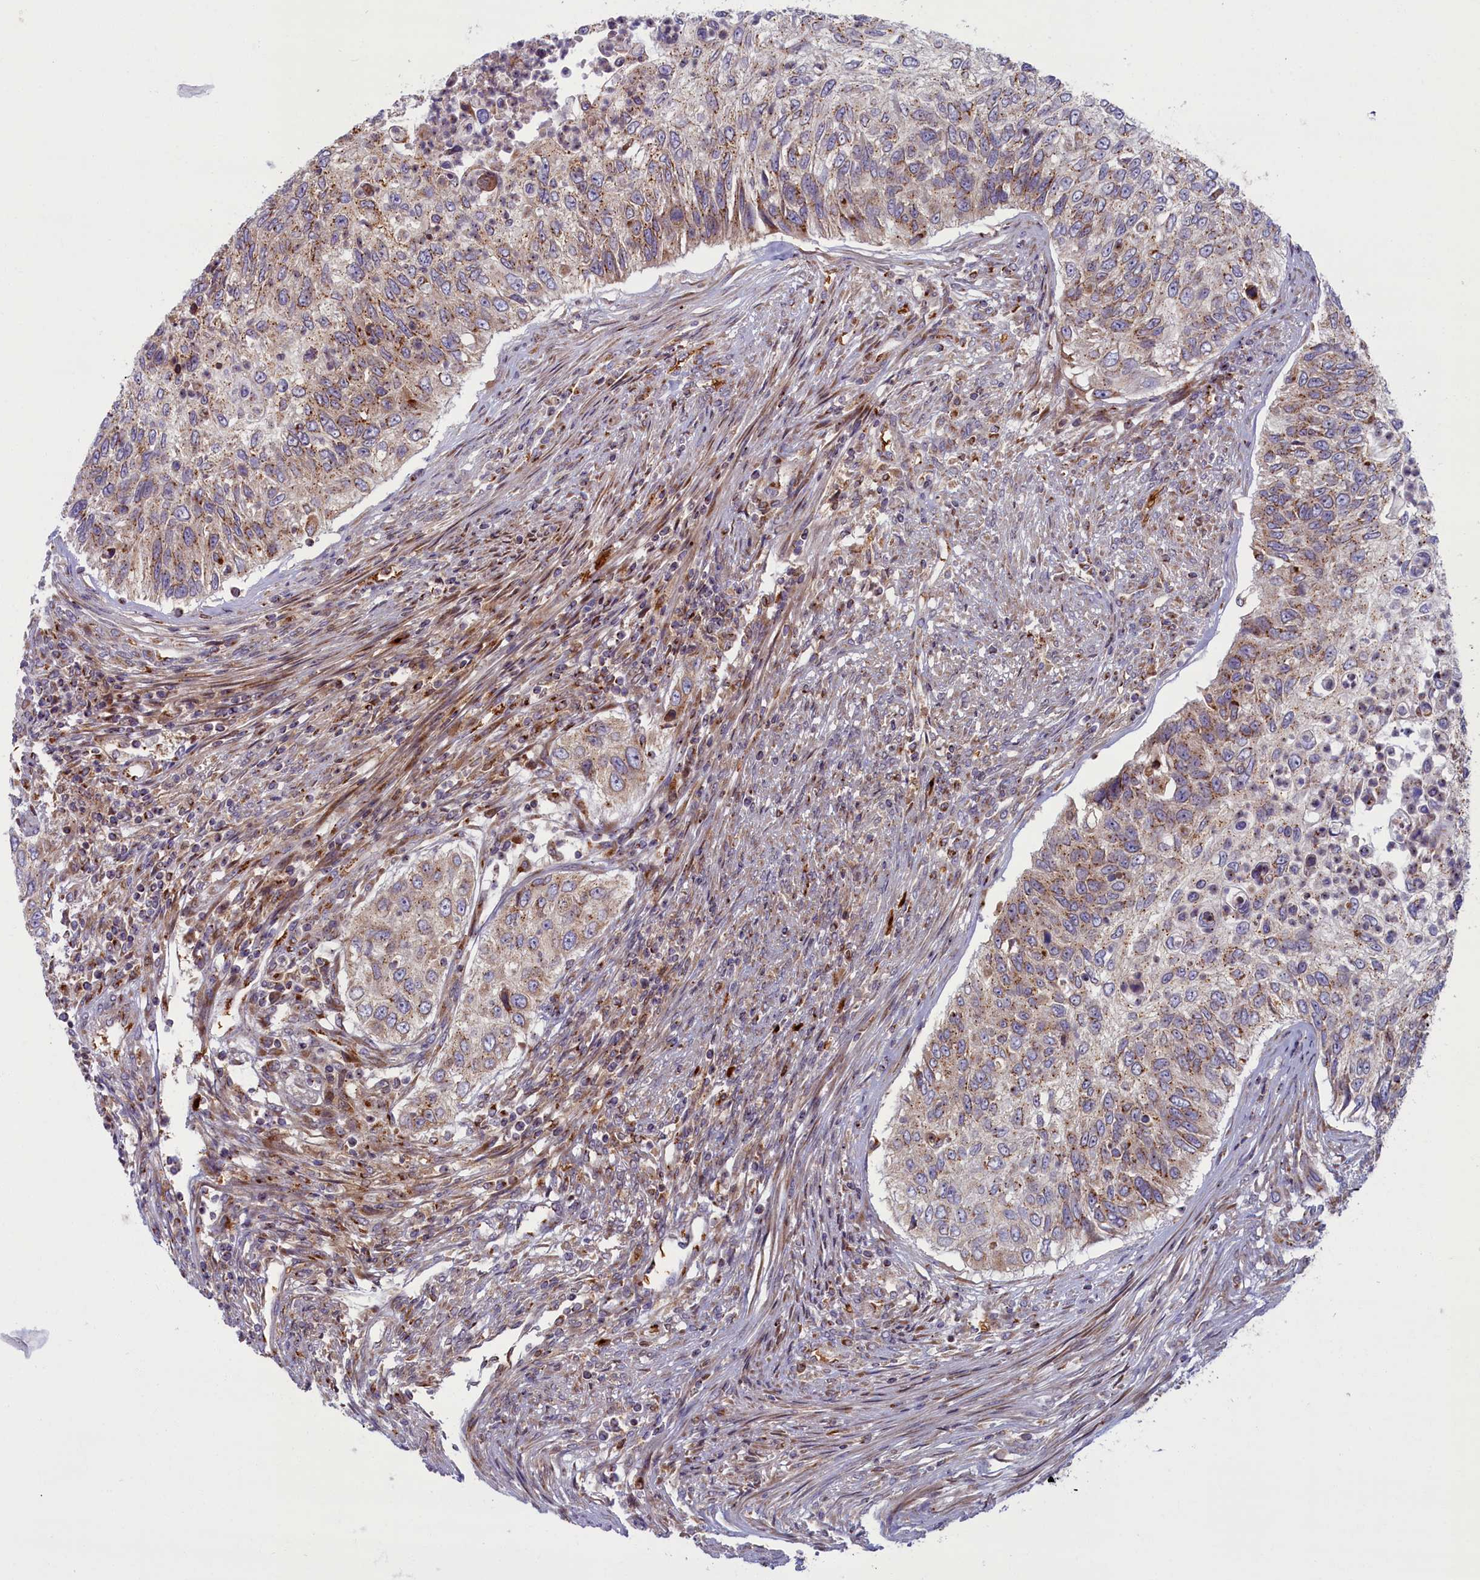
{"staining": {"intensity": "moderate", "quantity": "25%-75%", "location": "cytoplasmic/membranous"}, "tissue": "urothelial cancer", "cell_type": "Tumor cells", "image_type": "cancer", "snomed": [{"axis": "morphology", "description": "Urothelial carcinoma, High grade"}, {"axis": "topography", "description": "Urinary bladder"}], "caption": "A micrograph showing moderate cytoplasmic/membranous expression in approximately 25%-75% of tumor cells in high-grade urothelial carcinoma, as visualized by brown immunohistochemical staining.", "gene": "BLVRB", "patient": {"sex": "female", "age": 60}}